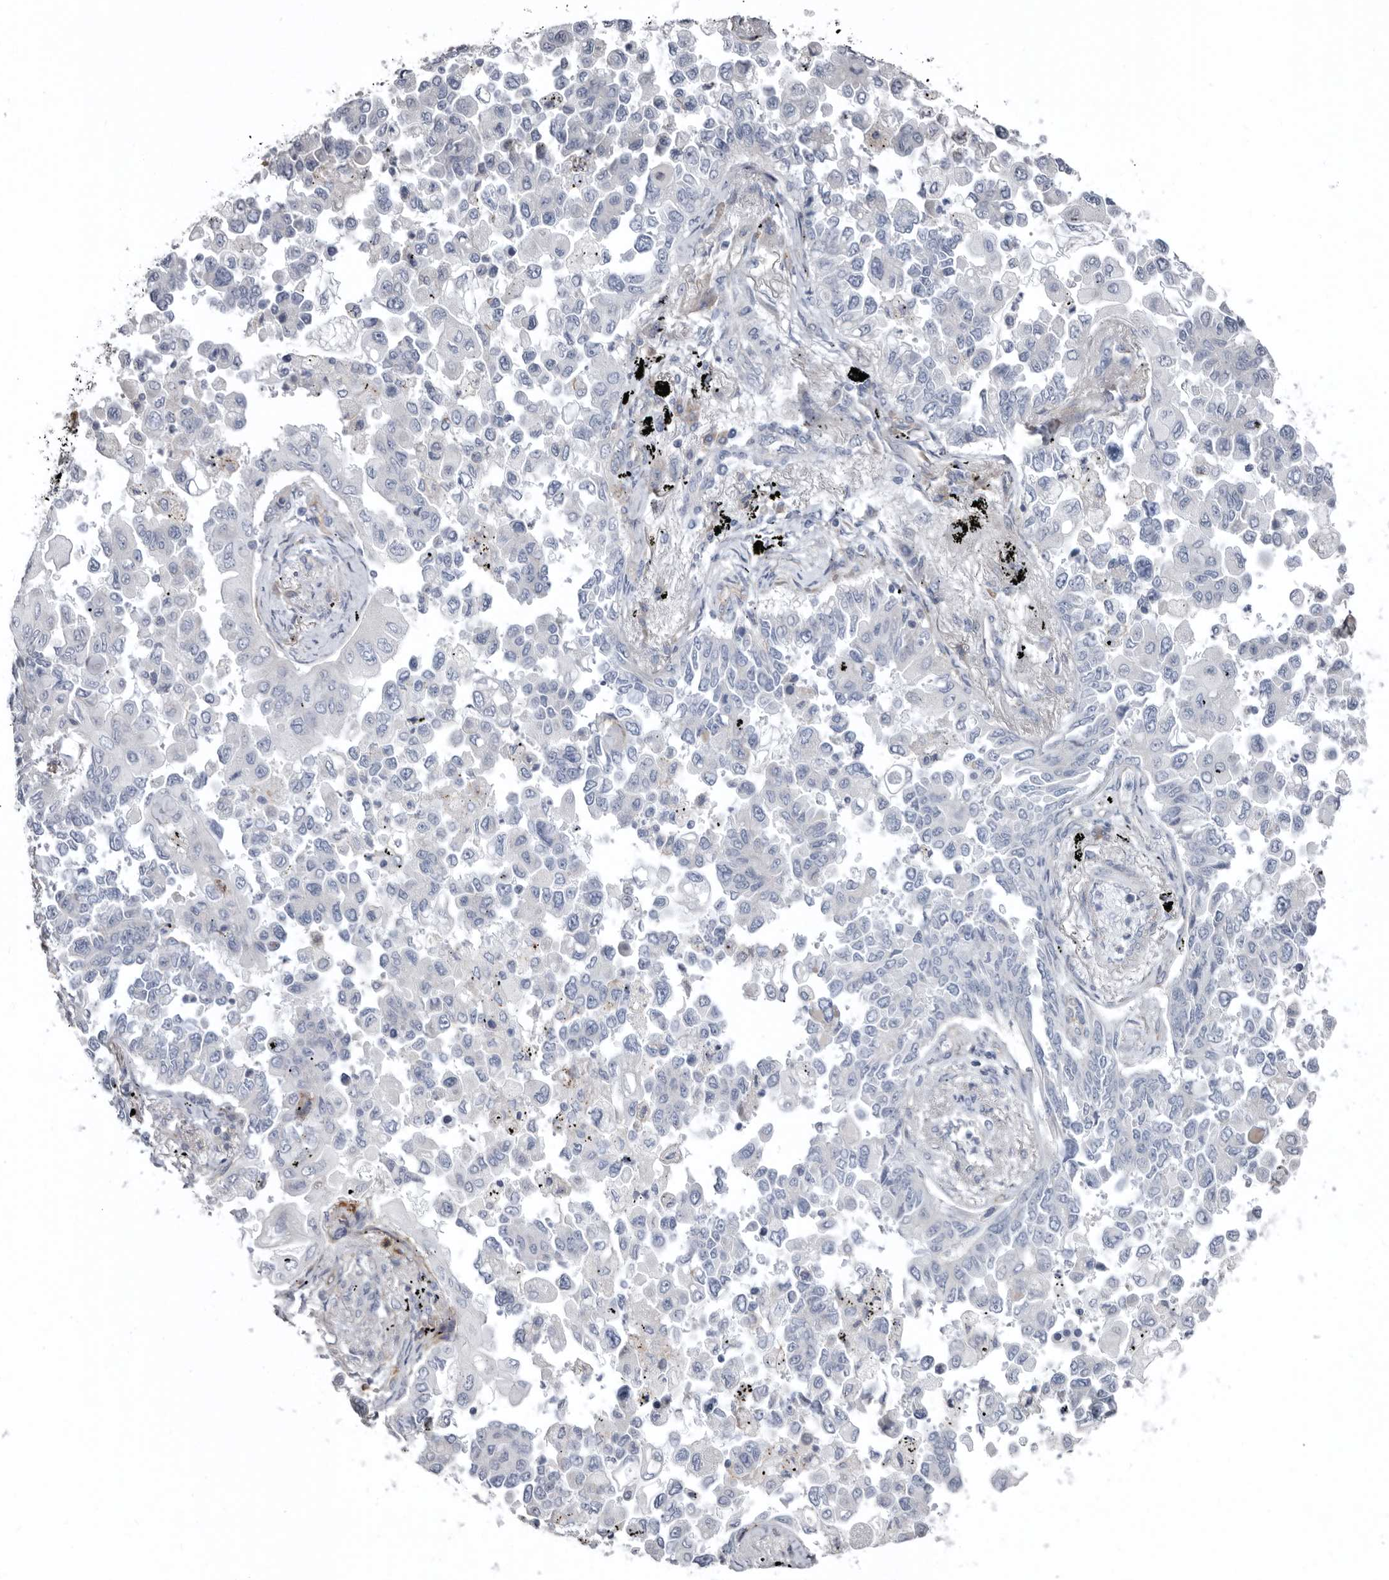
{"staining": {"intensity": "negative", "quantity": "none", "location": "none"}, "tissue": "lung cancer", "cell_type": "Tumor cells", "image_type": "cancer", "snomed": [{"axis": "morphology", "description": "Adenocarcinoma, NOS"}, {"axis": "topography", "description": "Lung"}], "caption": "Immunohistochemical staining of lung cancer shows no significant expression in tumor cells.", "gene": "ZNF114", "patient": {"sex": "female", "age": 67}}